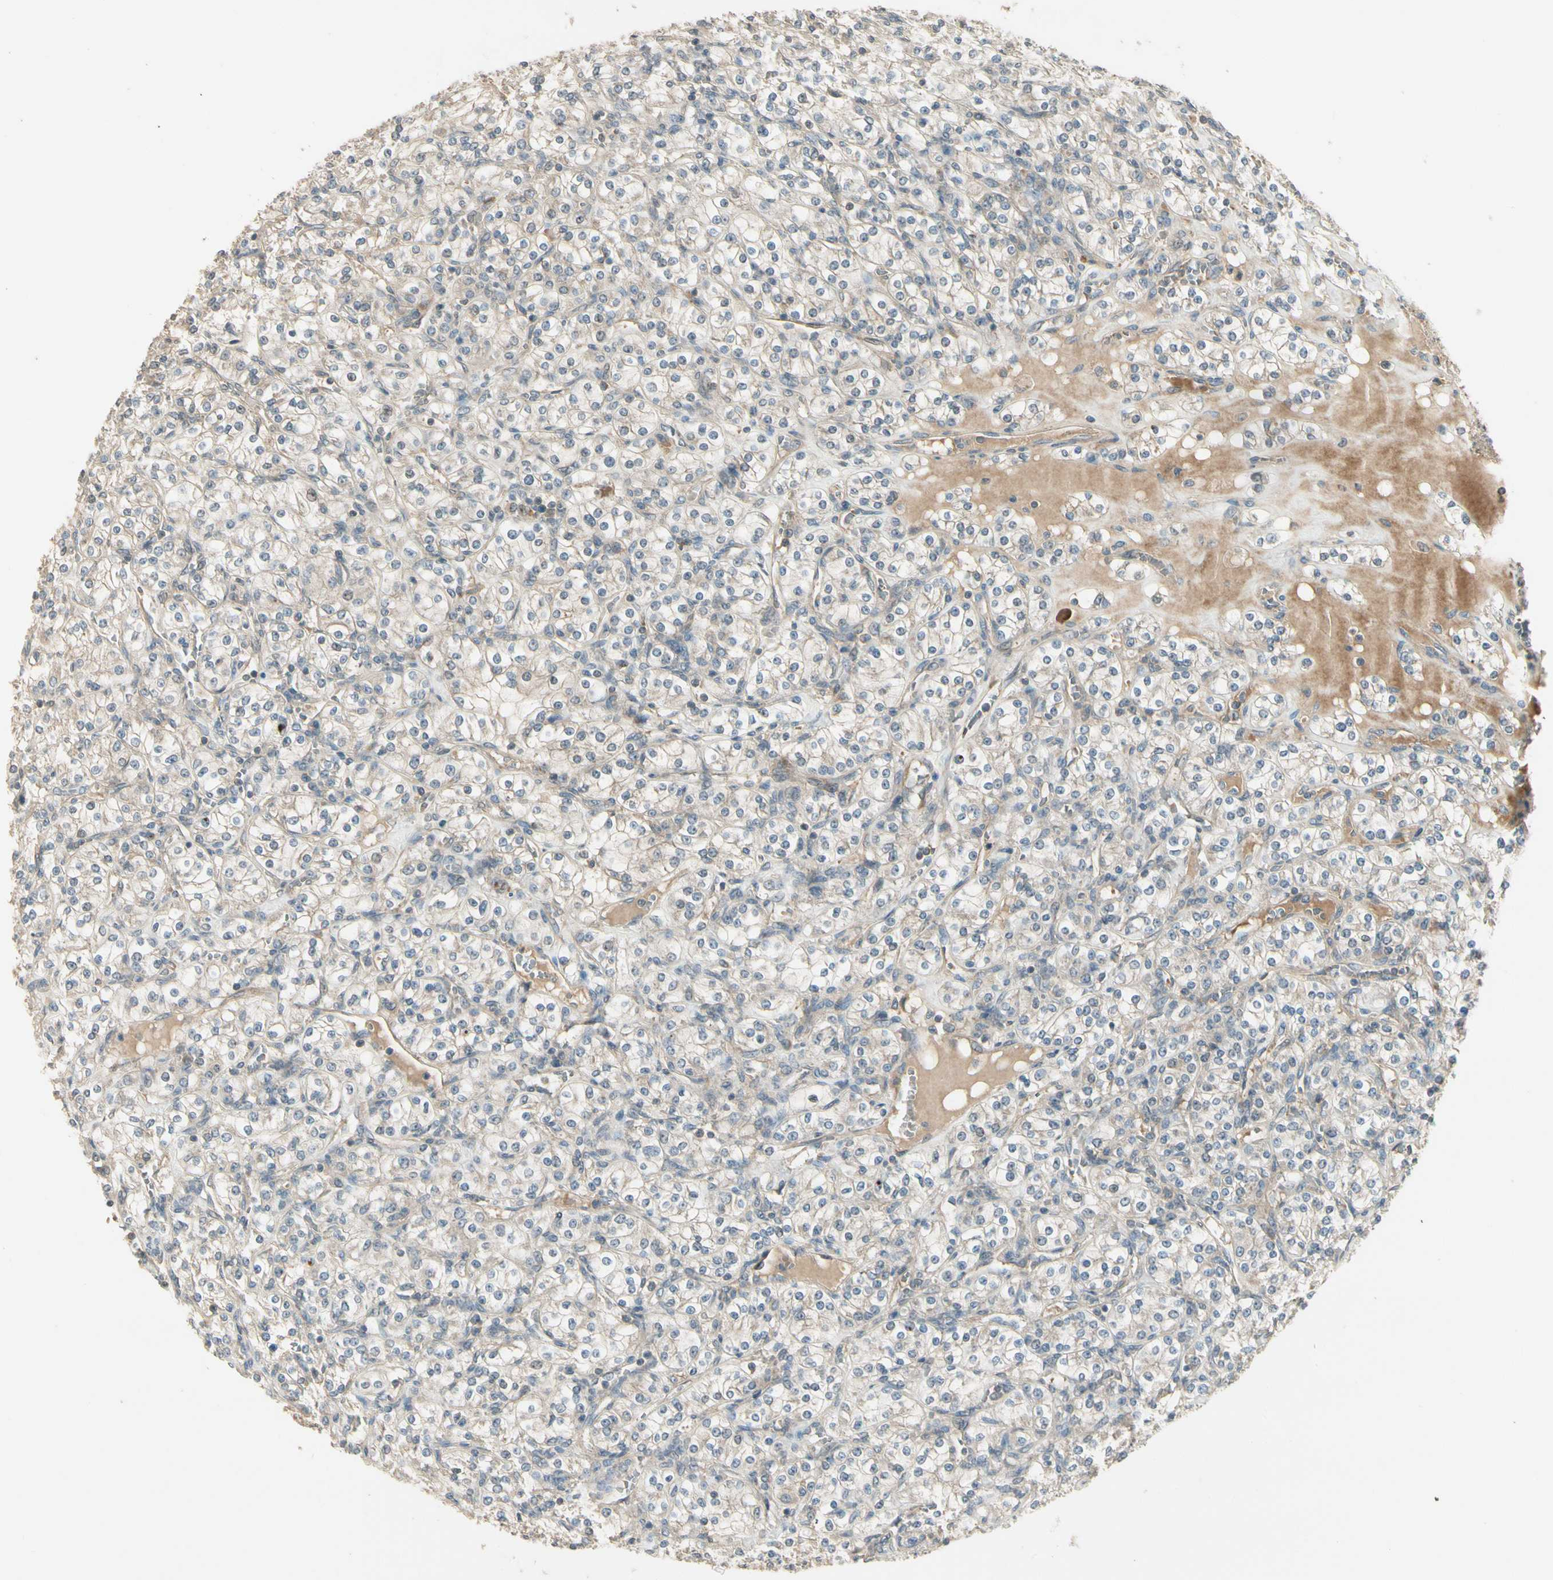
{"staining": {"intensity": "weak", "quantity": "25%-75%", "location": "cytoplasmic/membranous"}, "tissue": "renal cancer", "cell_type": "Tumor cells", "image_type": "cancer", "snomed": [{"axis": "morphology", "description": "Adenocarcinoma, NOS"}, {"axis": "topography", "description": "Kidney"}], "caption": "This is an image of immunohistochemistry (IHC) staining of adenocarcinoma (renal), which shows weak expression in the cytoplasmic/membranous of tumor cells.", "gene": "ACVR1", "patient": {"sex": "male", "age": 77}}